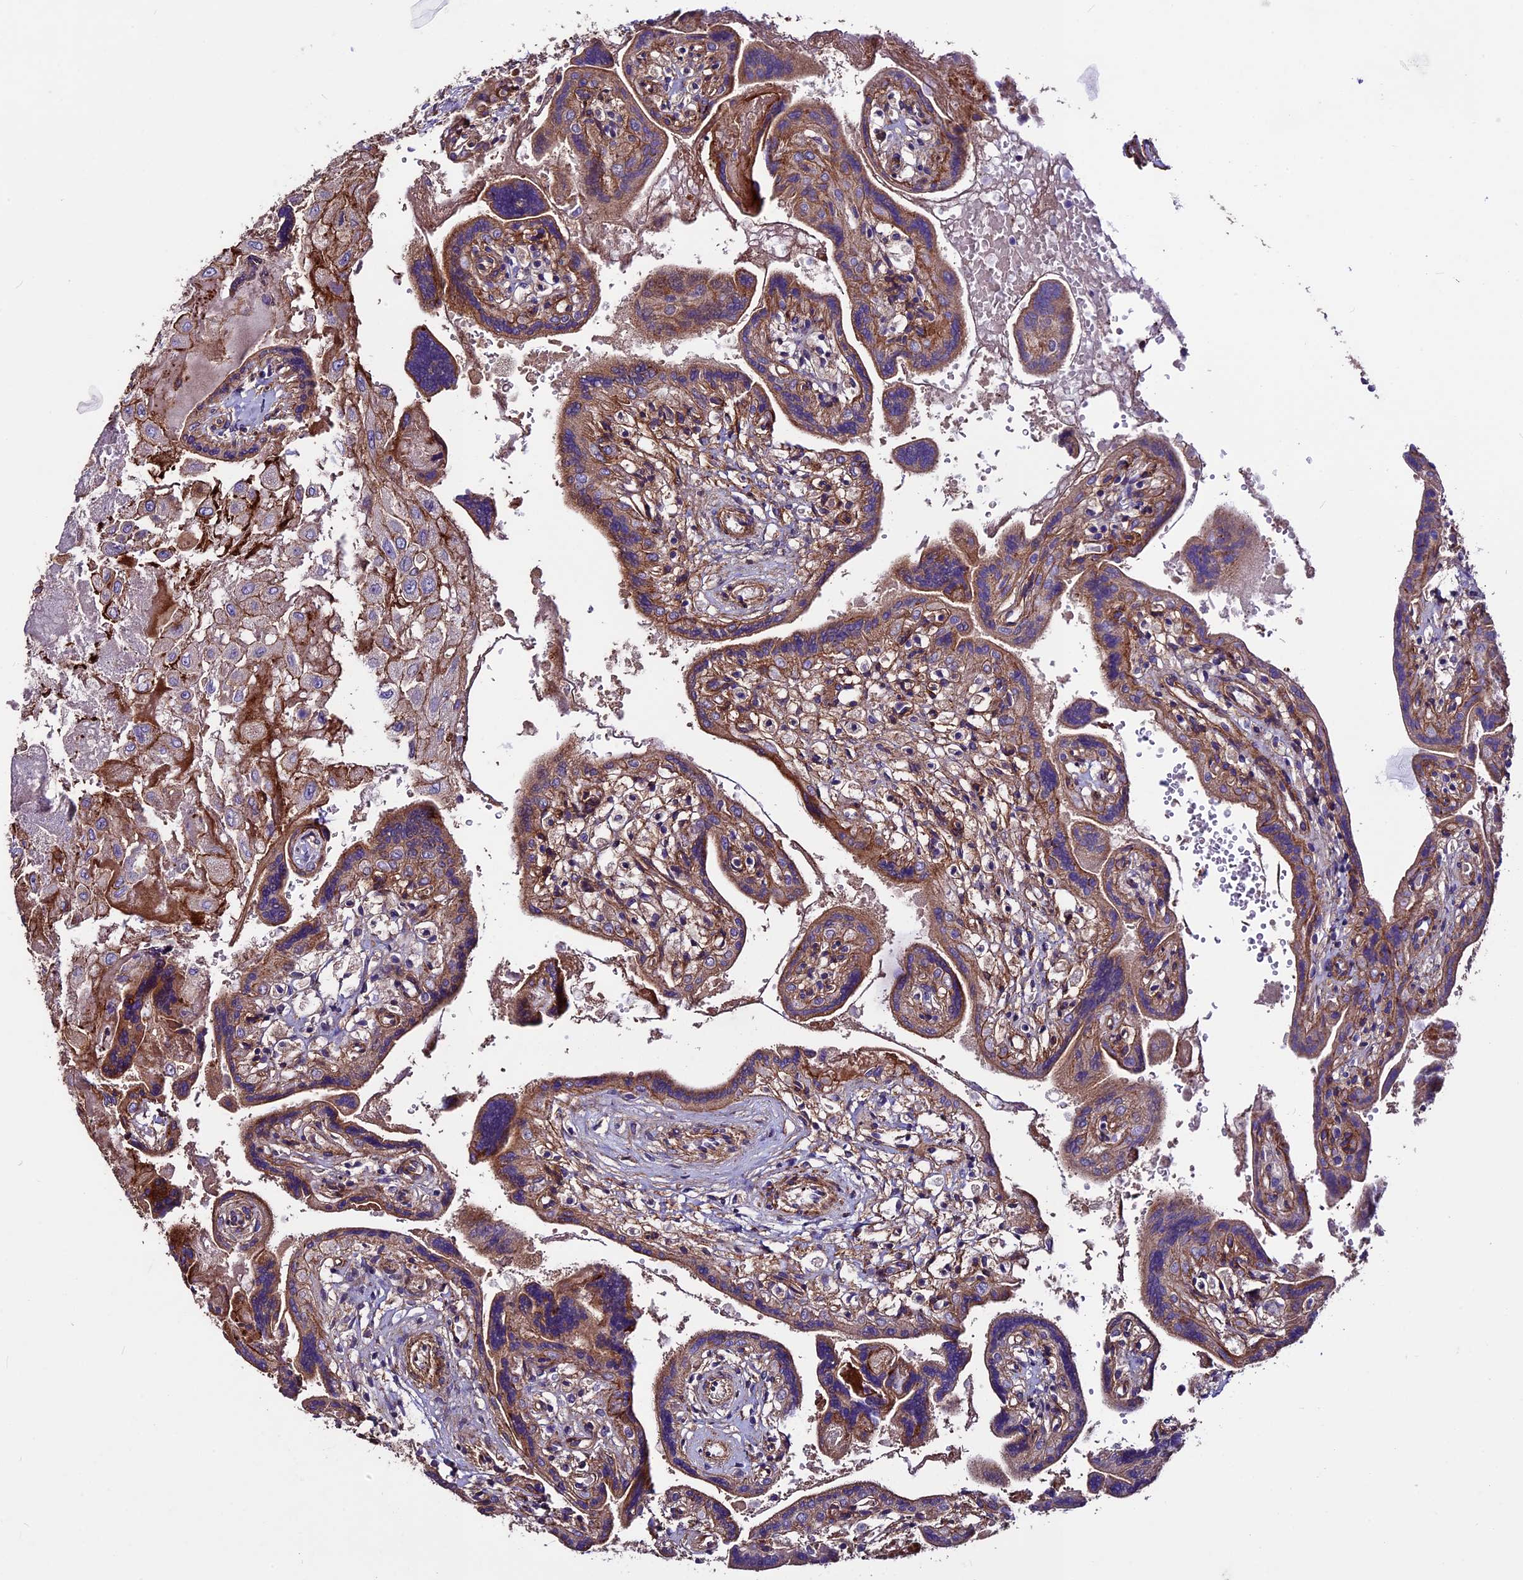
{"staining": {"intensity": "moderate", "quantity": ">75%", "location": "cytoplasmic/membranous"}, "tissue": "placenta", "cell_type": "Trophoblastic cells", "image_type": "normal", "snomed": [{"axis": "morphology", "description": "Normal tissue, NOS"}, {"axis": "topography", "description": "Placenta"}], "caption": "Approximately >75% of trophoblastic cells in unremarkable human placenta reveal moderate cytoplasmic/membranous protein expression as visualized by brown immunohistochemical staining.", "gene": "EVA1B", "patient": {"sex": "female", "age": 37}}